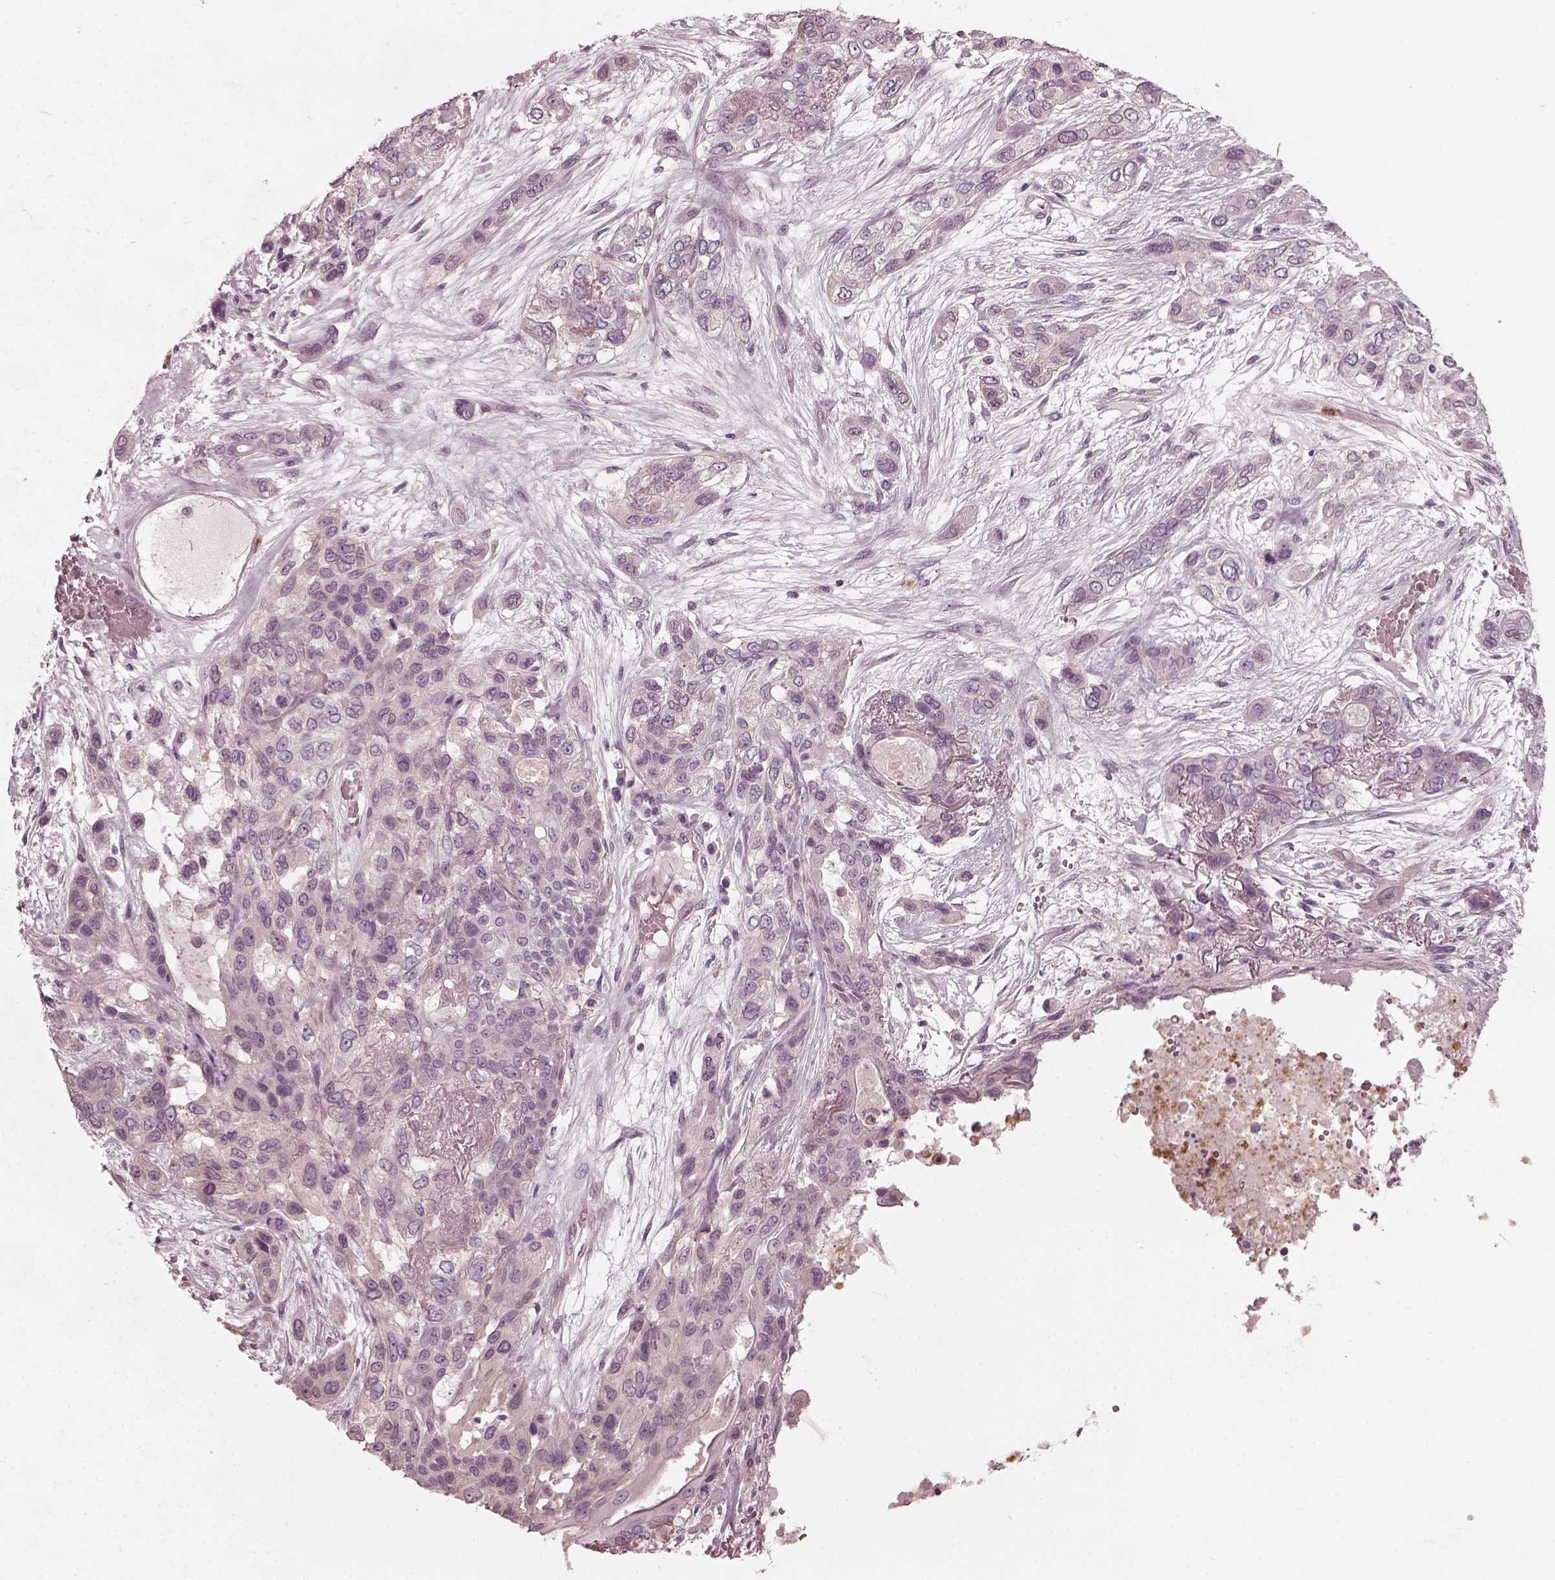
{"staining": {"intensity": "negative", "quantity": "none", "location": "none"}, "tissue": "lung cancer", "cell_type": "Tumor cells", "image_type": "cancer", "snomed": [{"axis": "morphology", "description": "Squamous cell carcinoma, NOS"}, {"axis": "topography", "description": "Lung"}], "caption": "This is an immunohistochemistry micrograph of human squamous cell carcinoma (lung). There is no positivity in tumor cells.", "gene": "CHIT1", "patient": {"sex": "female", "age": 70}}